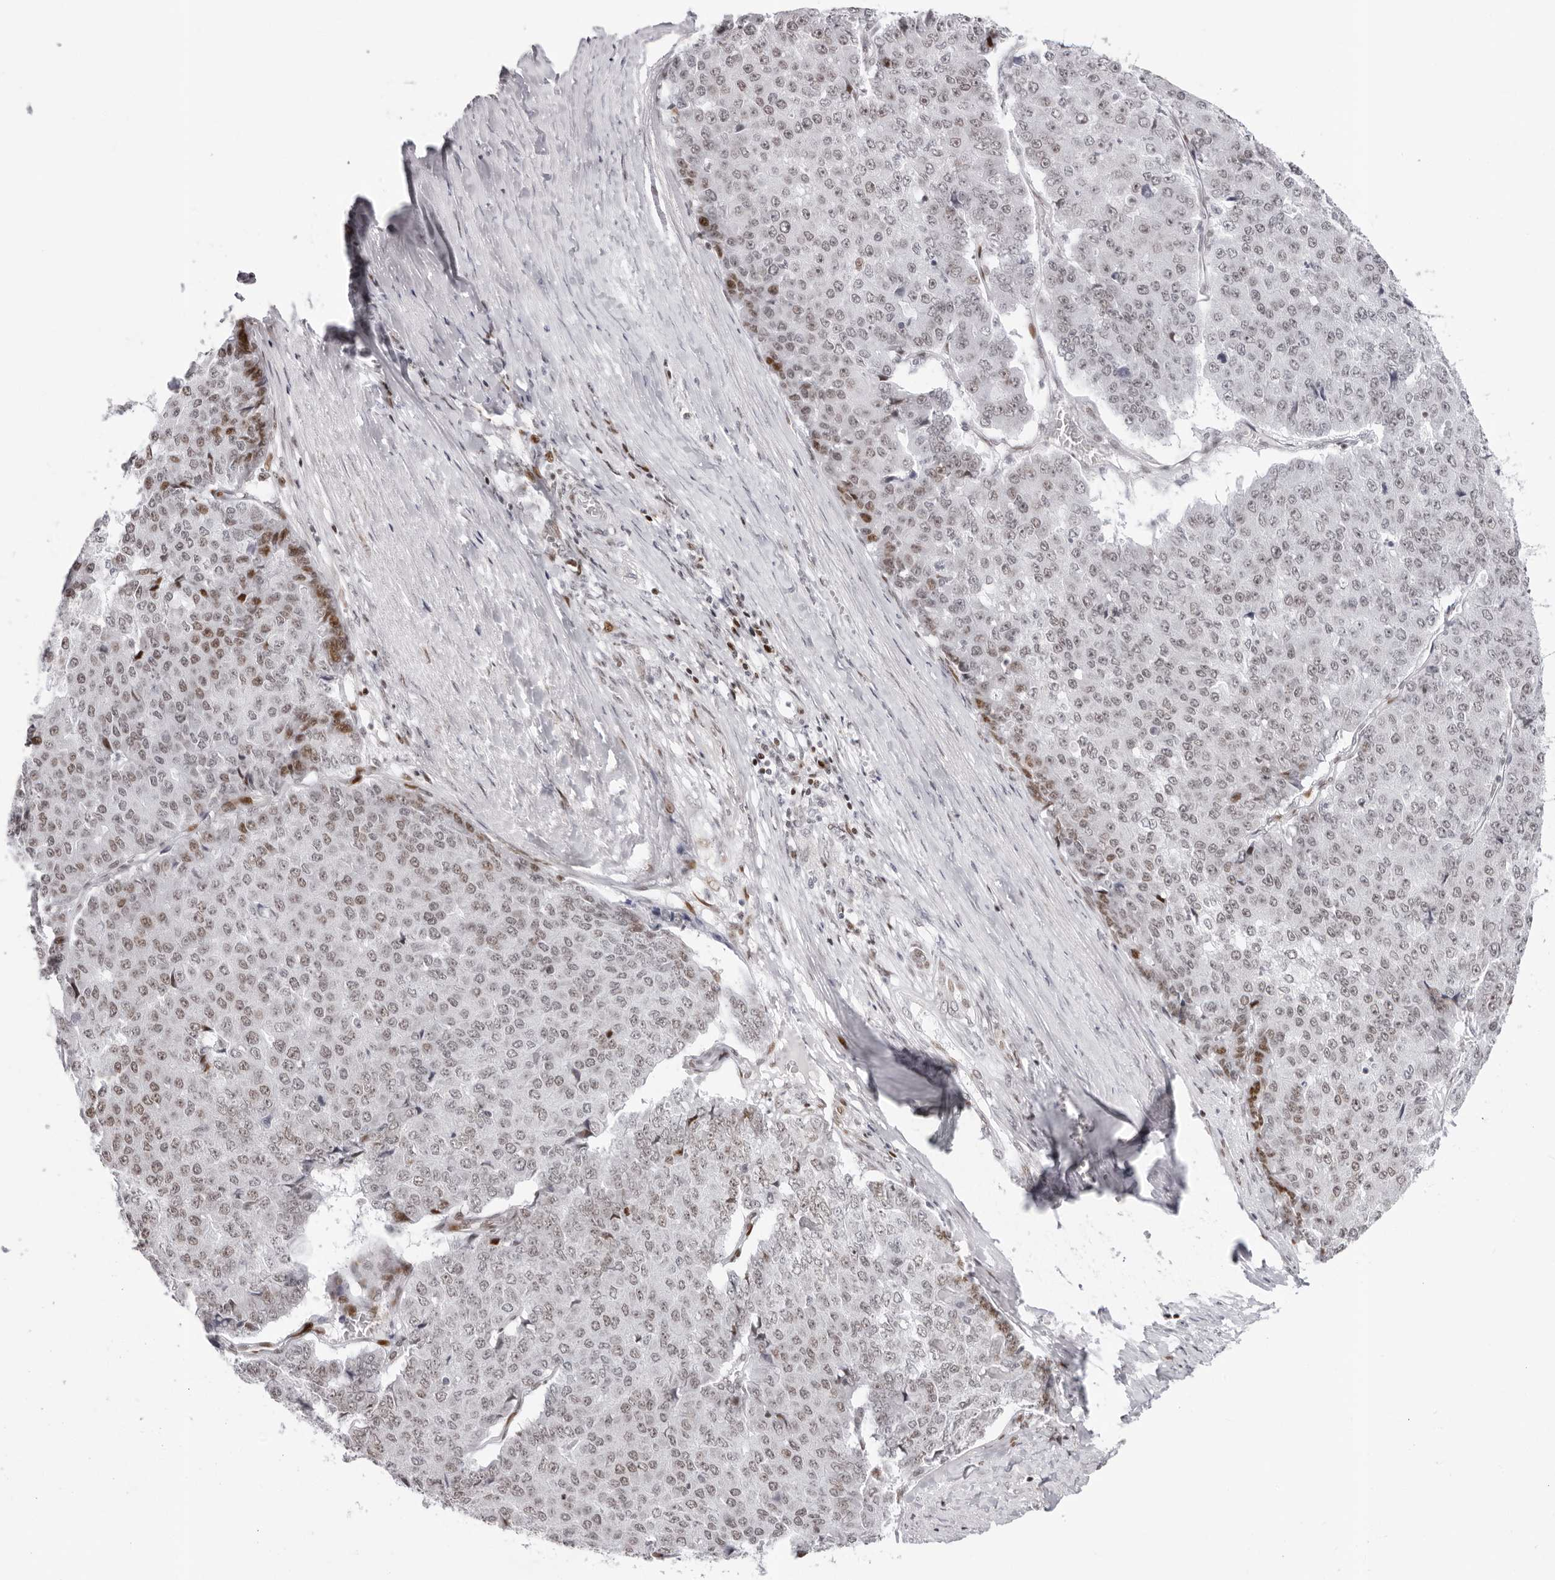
{"staining": {"intensity": "weak", "quantity": "25%-75%", "location": "nuclear"}, "tissue": "pancreatic cancer", "cell_type": "Tumor cells", "image_type": "cancer", "snomed": [{"axis": "morphology", "description": "Adenocarcinoma, NOS"}, {"axis": "topography", "description": "Pancreas"}], "caption": "Immunohistochemical staining of pancreatic cancer (adenocarcinoma) reveals low levels of weak nuclear staining in approximately 25%-75% of tumor cells.", "gene": "NTPCR", "patient": {"sex": "male", "age": 50}}